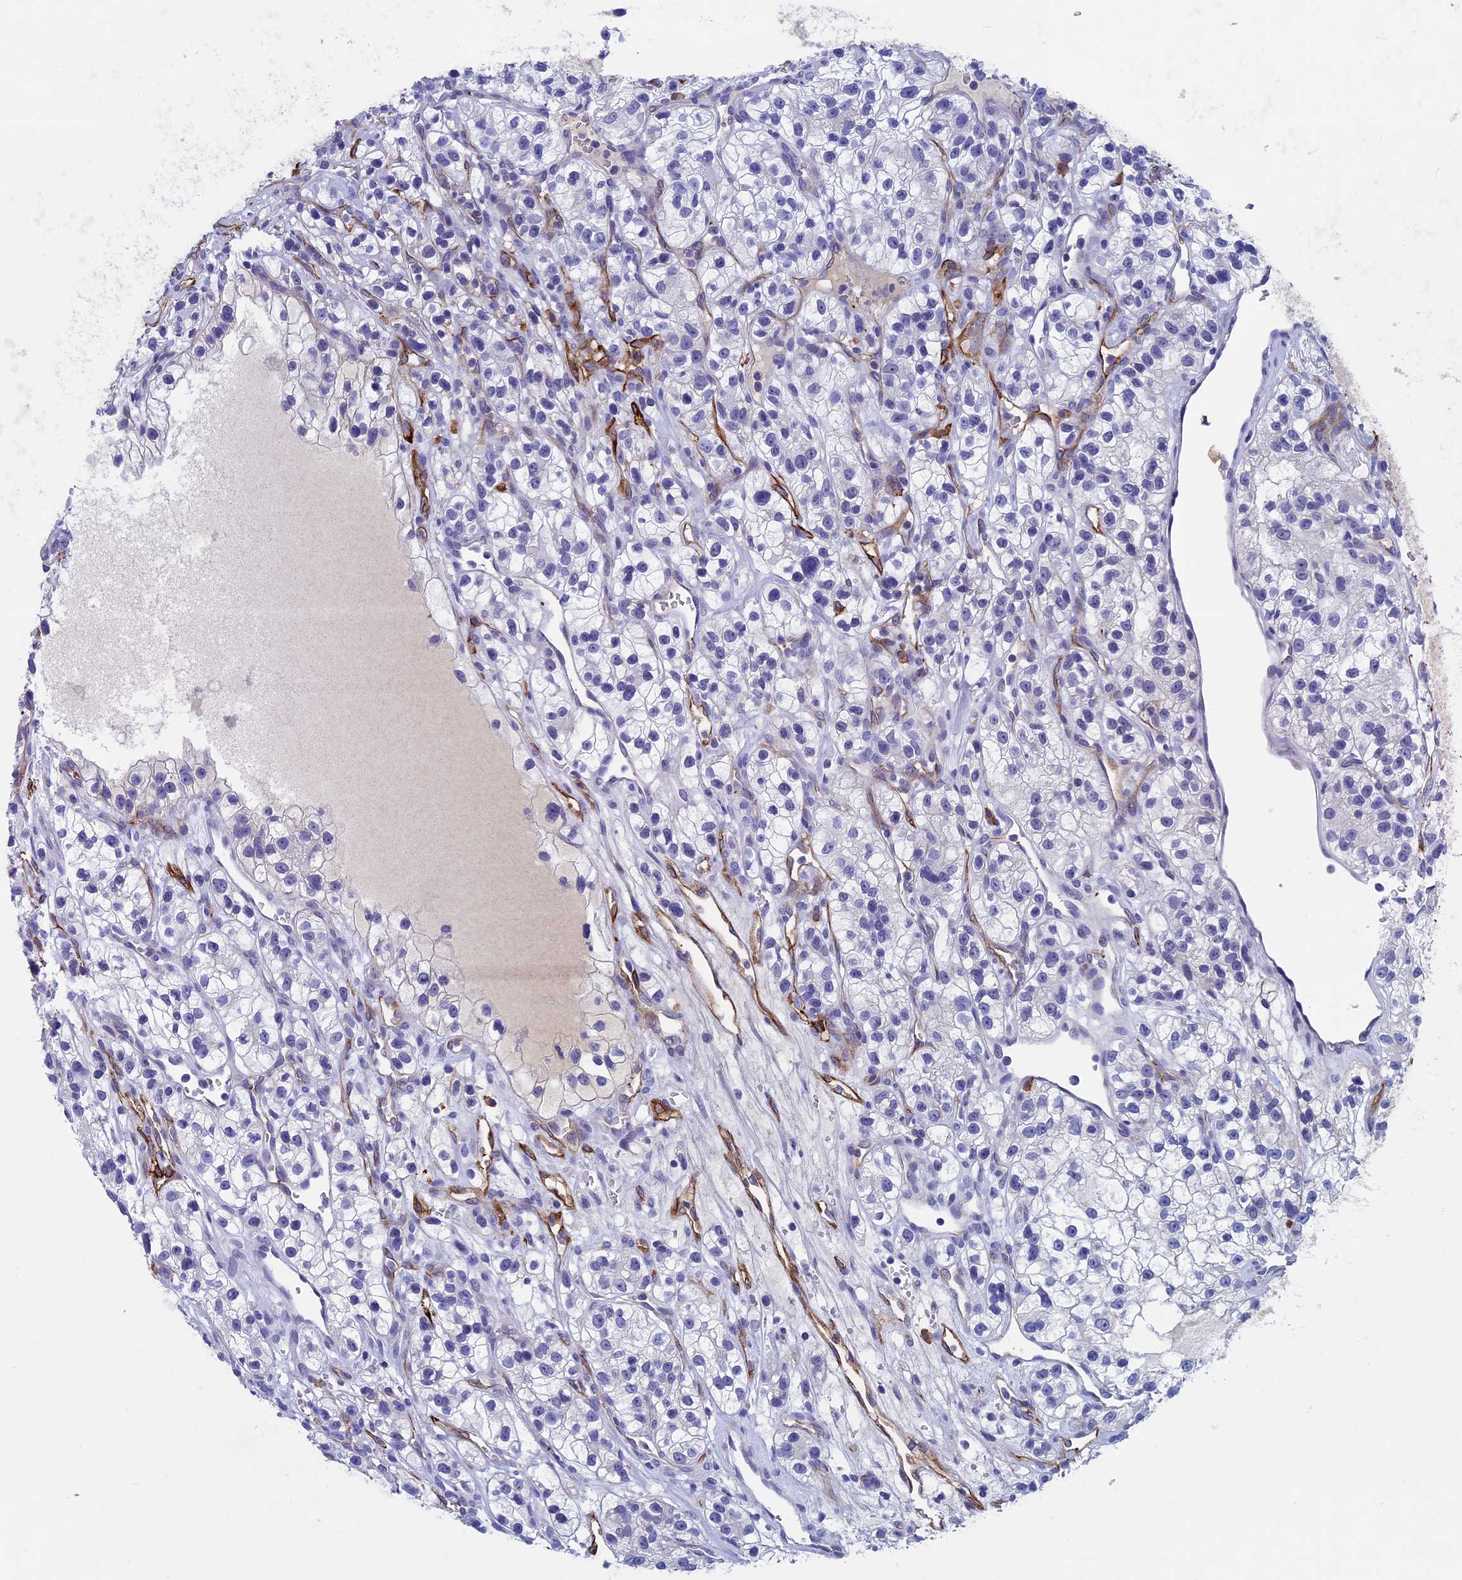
{"staining": {"intensity": "negative", "quantity": "none", "location": "none"}, "tissue": "renal cancer", "cell_type": "Tumor cells", "image_type": "cancer", "snomed": [{"axis": "morphology", "description": "Adenocarcinoma, NOS"}, {"axis": "topography", "description": "Kidney"}], "caption": "High magnification brightfield microscopy of renal cancer stained with DAB (brown) and counterstained with hematoxylin (blue): tumor cells show no significant staining.", "gene": "INSYN1", "patient": {"sex": "female", "age": 57}}